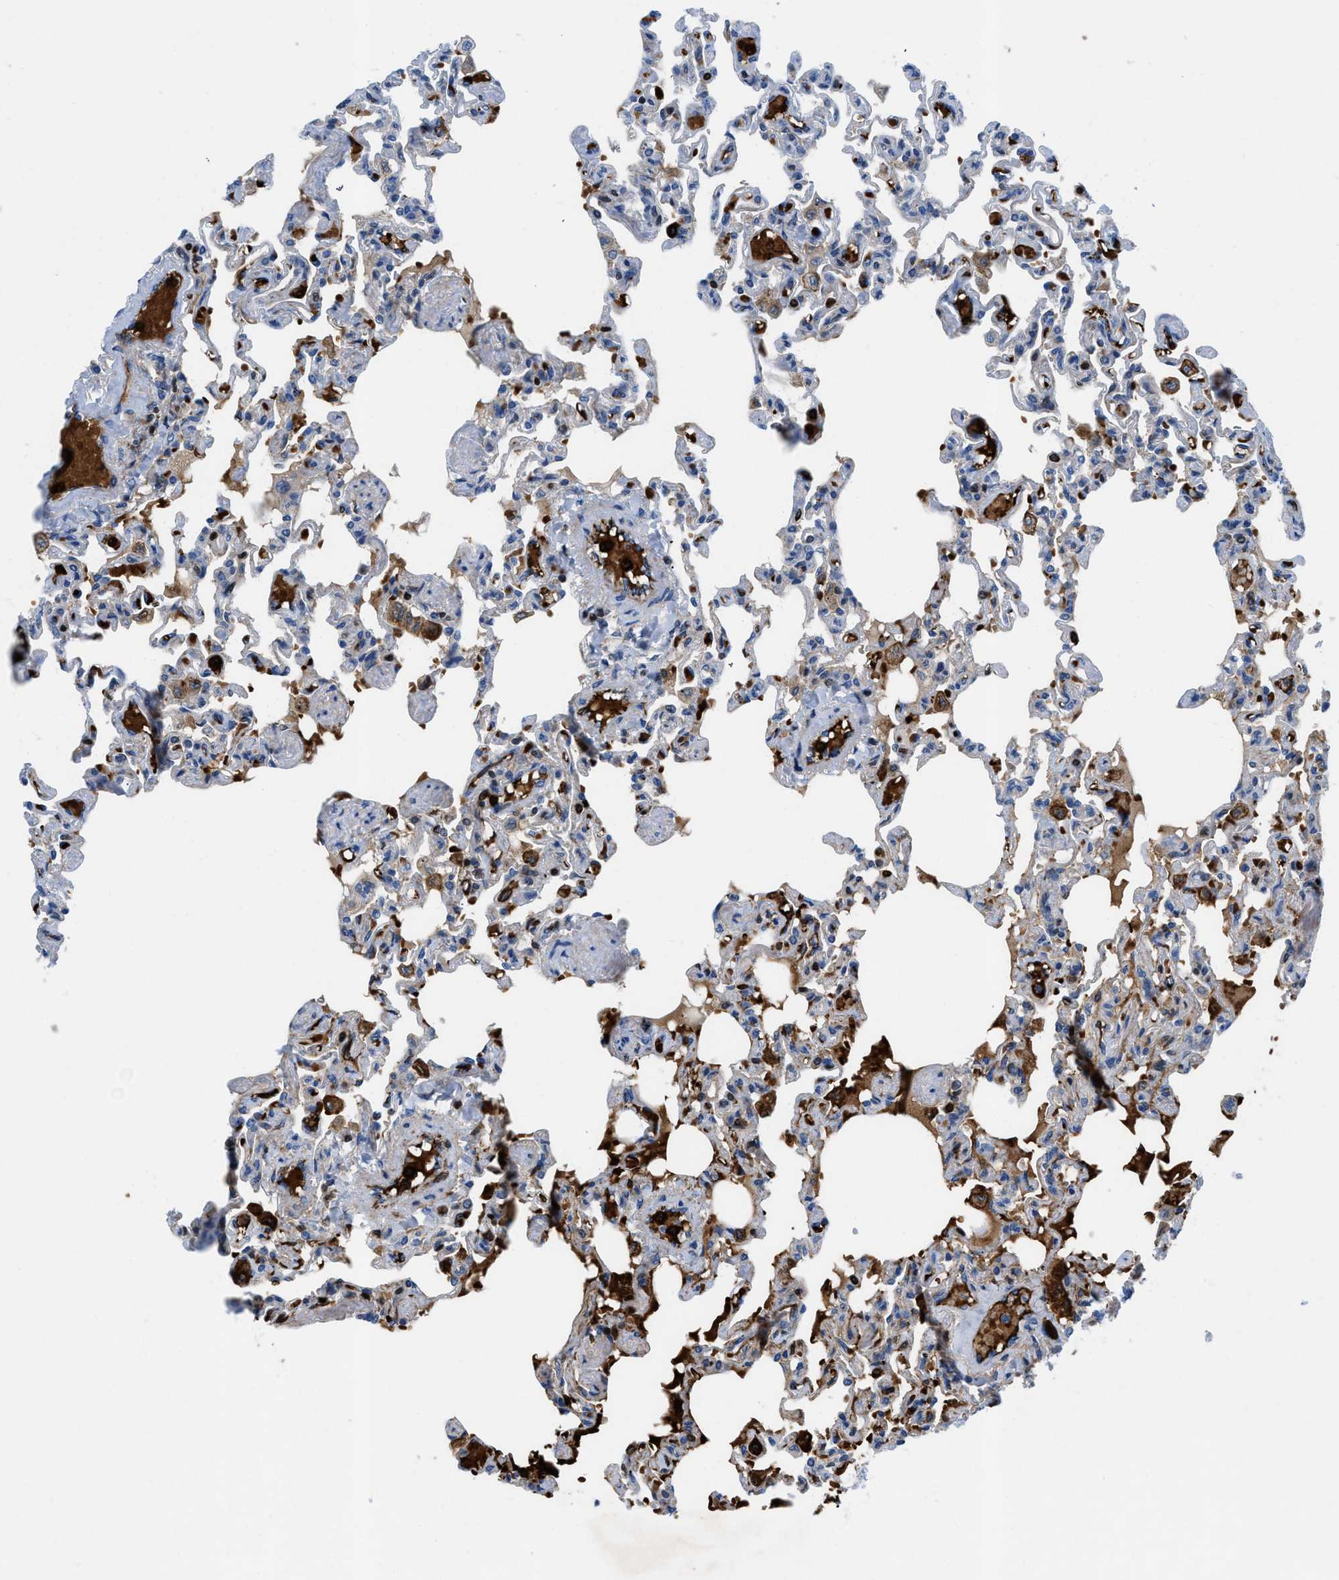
{"staining": {"intensity": "weak", "quantity": "<25%", "location": "cytoplasmic/membranous"}, "tissue": "lung", "cell_type": "Alveolar cells", "image_type": "normal", "snomed": [{"axis": "morphology", "description": "Normal tissue, NOS"}, {"axis": "topography", "description": "Lung"}], "caption": "Normal lung was stained to show a protein in brown. There is no significant expression in alveolar cells.", "gene": "ZNF831", "patient": {"sex": "male", "age": 21}}